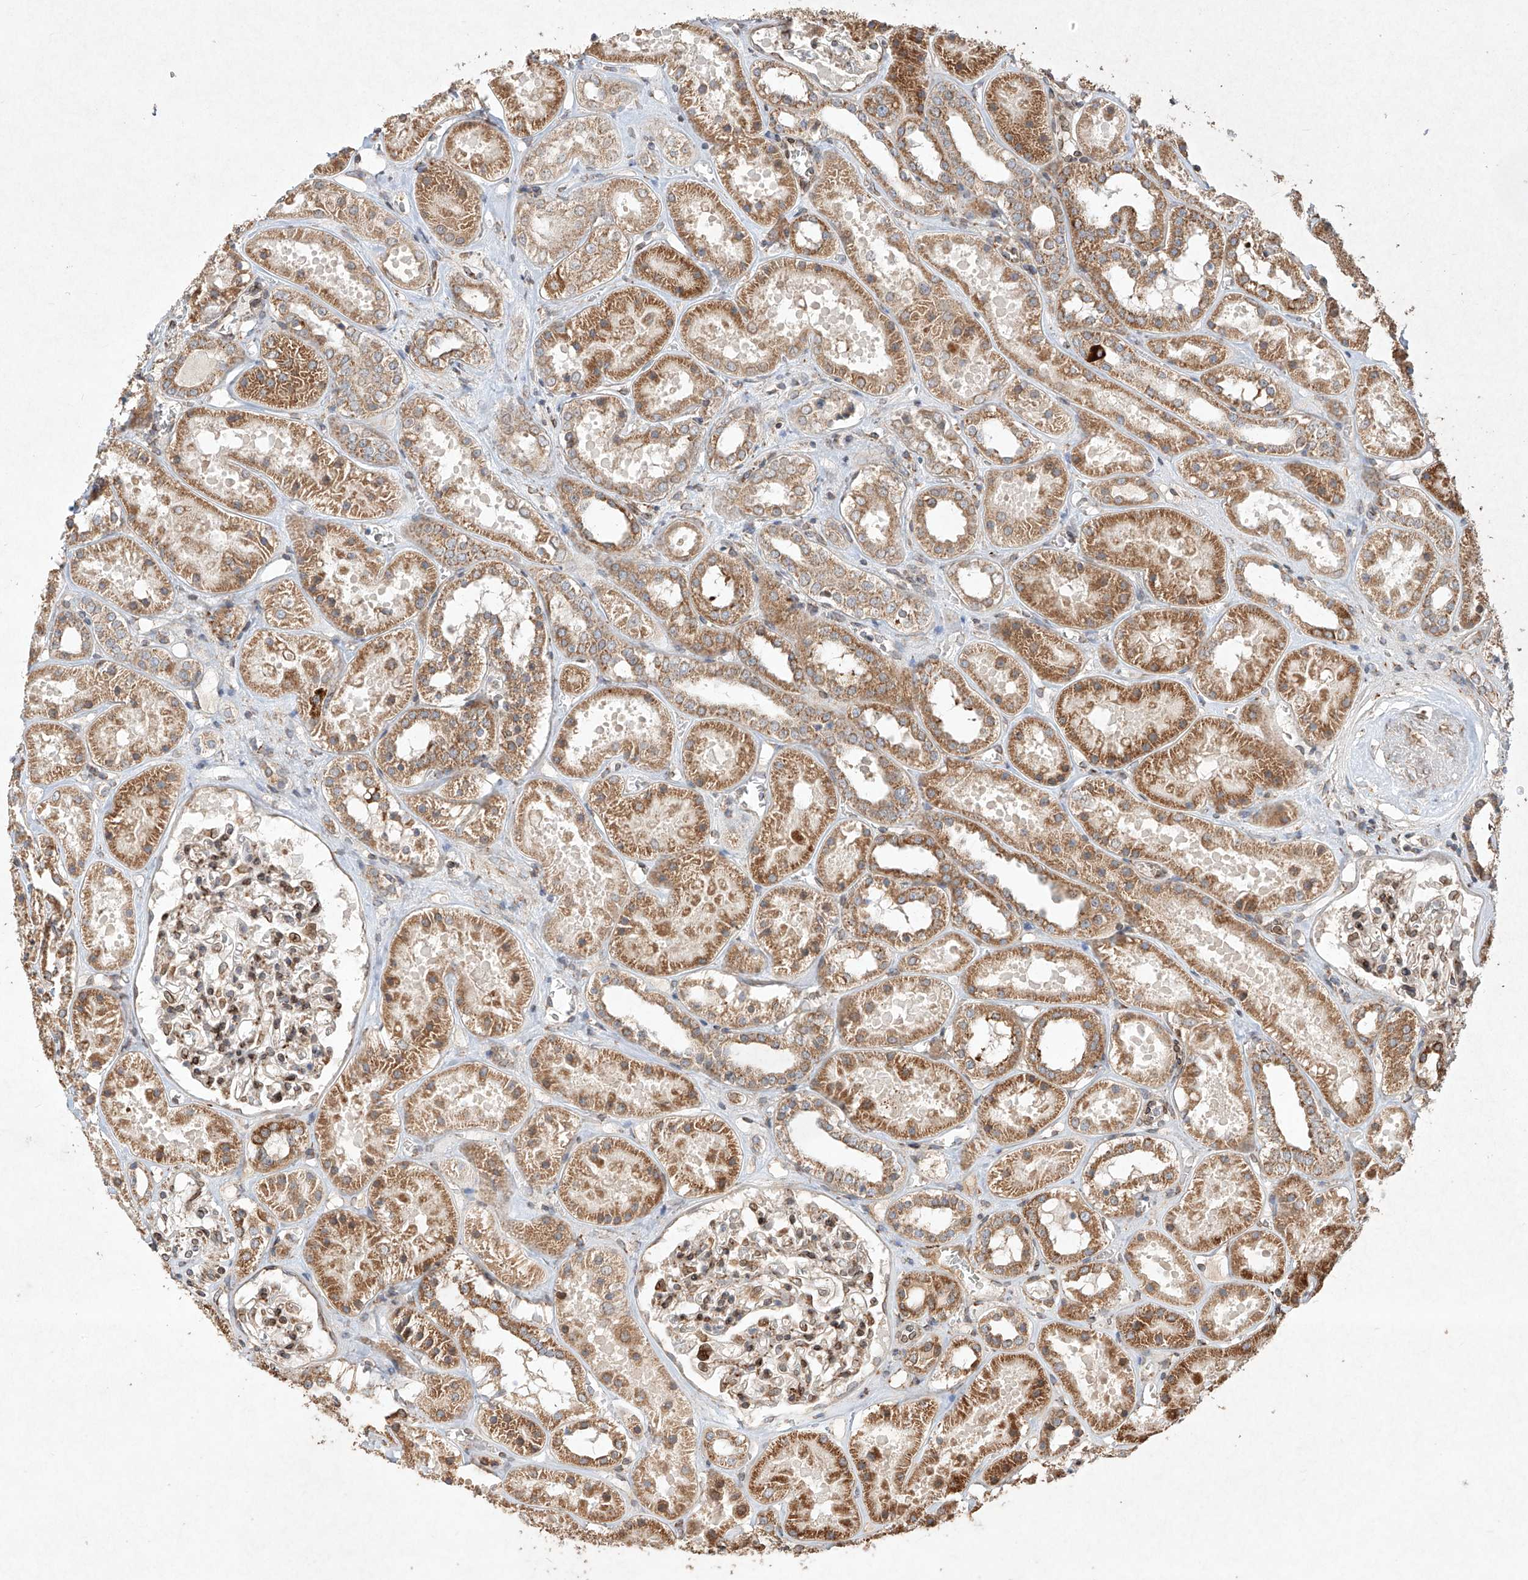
{"staining": {"intensity": "moderate", "quantity": ">75%", "location": "cytoplasmic/membranous"}, "tissue": "kidney", "cell_type": "Cells in glomeruli", "image_type": "normal", "snomed": [{"axis": "morphology", "description": "Normal tissue, NOS"}, {"axis": "topography", "description": "Kidney"}], "caption": "An IHC image of normal tissue is shown. Protein staining in brown shows moderate cytoplasmic/membranous positivity in kidney within cells in glomeruli.", "gene": "SEMA3B", "patient": {"sex": "female", "age": 41}}